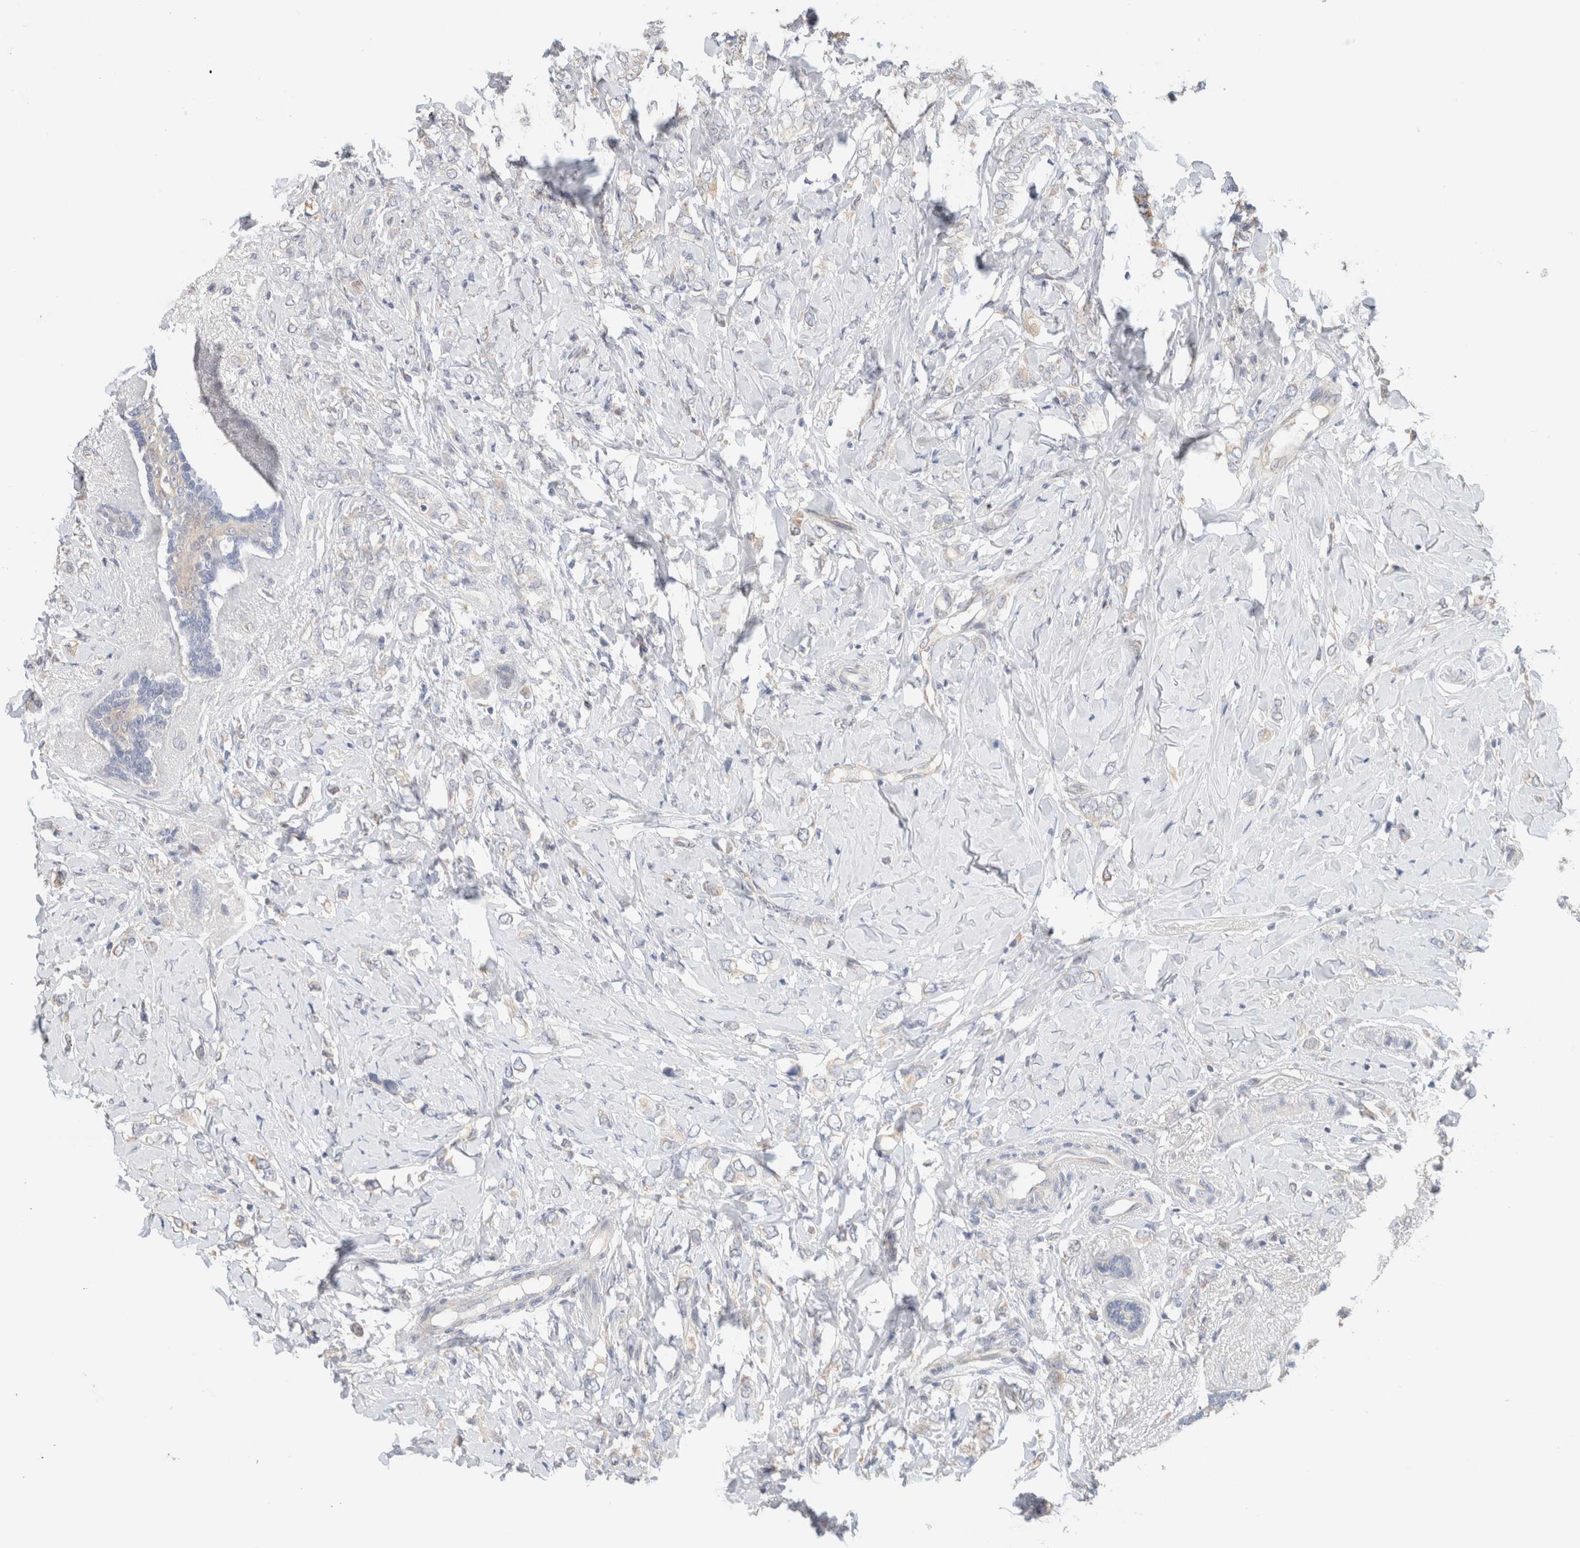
{"staining": {"intensity": "negative", "quantity": "none", "location": "none"}, "tissue": "breast cancer", "cell_type": "Tumor cells", "image_type": "cancer", "snomed": [{"axis": "morphology", "description": "Normal tissue, NOS"}, {"axis": "morphology", "description": "Lobular carcinoma"}, {"axis": "topography", "description": "Breast"}], "caption": "Tumor cells show no significant protein staining in lobular carcinoma (breast). The staining is performed using DAB (3,3'-diaminobenzidine) brown chromogen with nuclei counter-stained in using hematoxylin.", "gene": "CA13", "patient": {"sex": "female", "age": 47}}